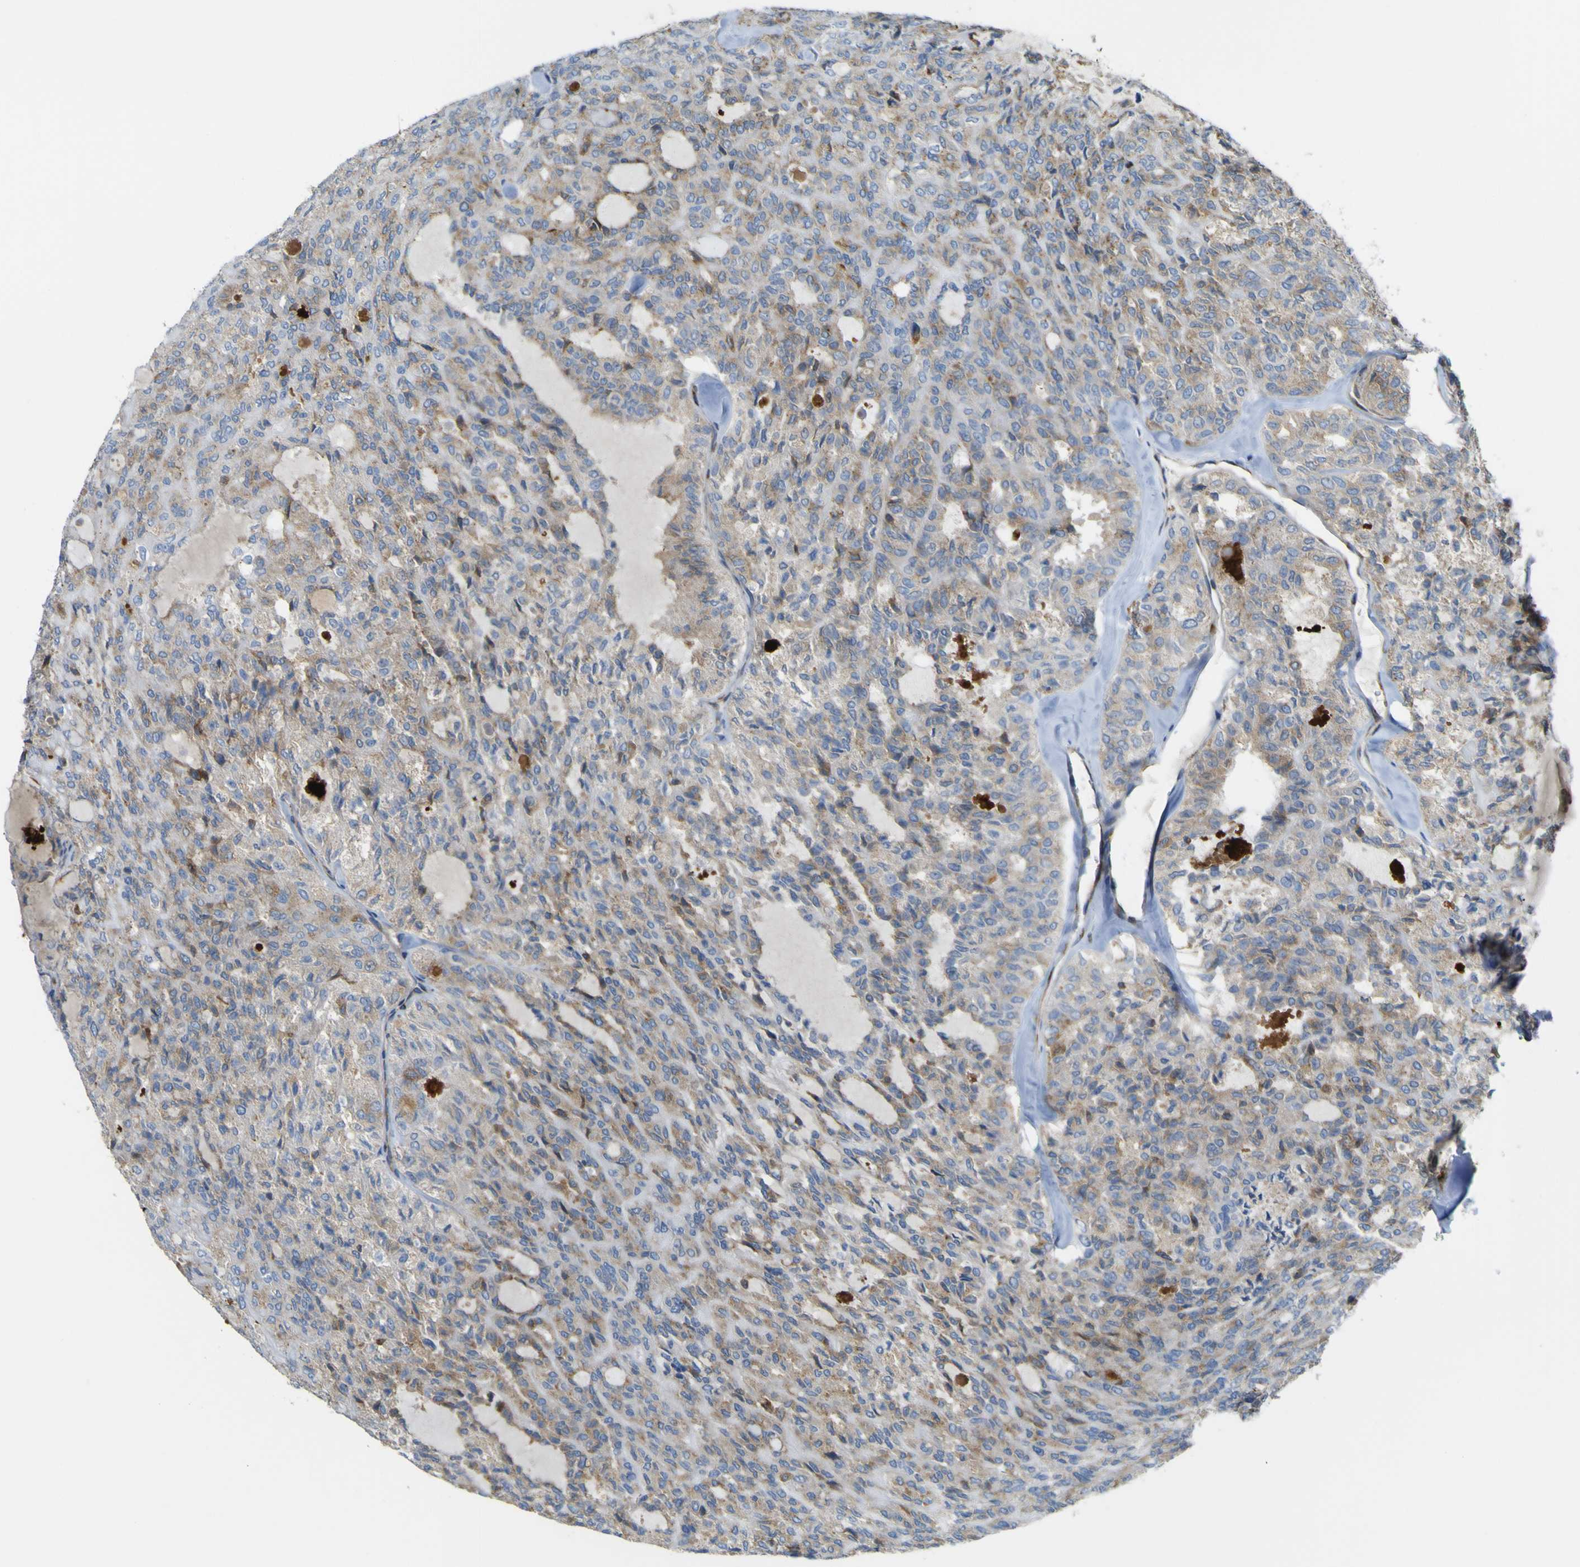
{"staining": {"intensity": "moderate", "quantity": "25%-75%", "location": "cytoplasmic/membranous"}, "tissue": "thyroid cancer", "cell_type": "Tumor cells", "image_type": "cancer", "snomed": [{"axis": "morphology", "description": "Follicular adenoma carcinoma, NOS"}, {"axis": "topography", "description": "Thyroid gland"}], "caption": "Follicular adenoma carcinoma (thyroid) was stained to show a protein in brown. There is medium levels of moderate cytoplasmic/membranous positivity in approximately 25%-75% of tumor cells.", "gene": "IGF2R", "patient": {"sex": "male", "age": 75}}